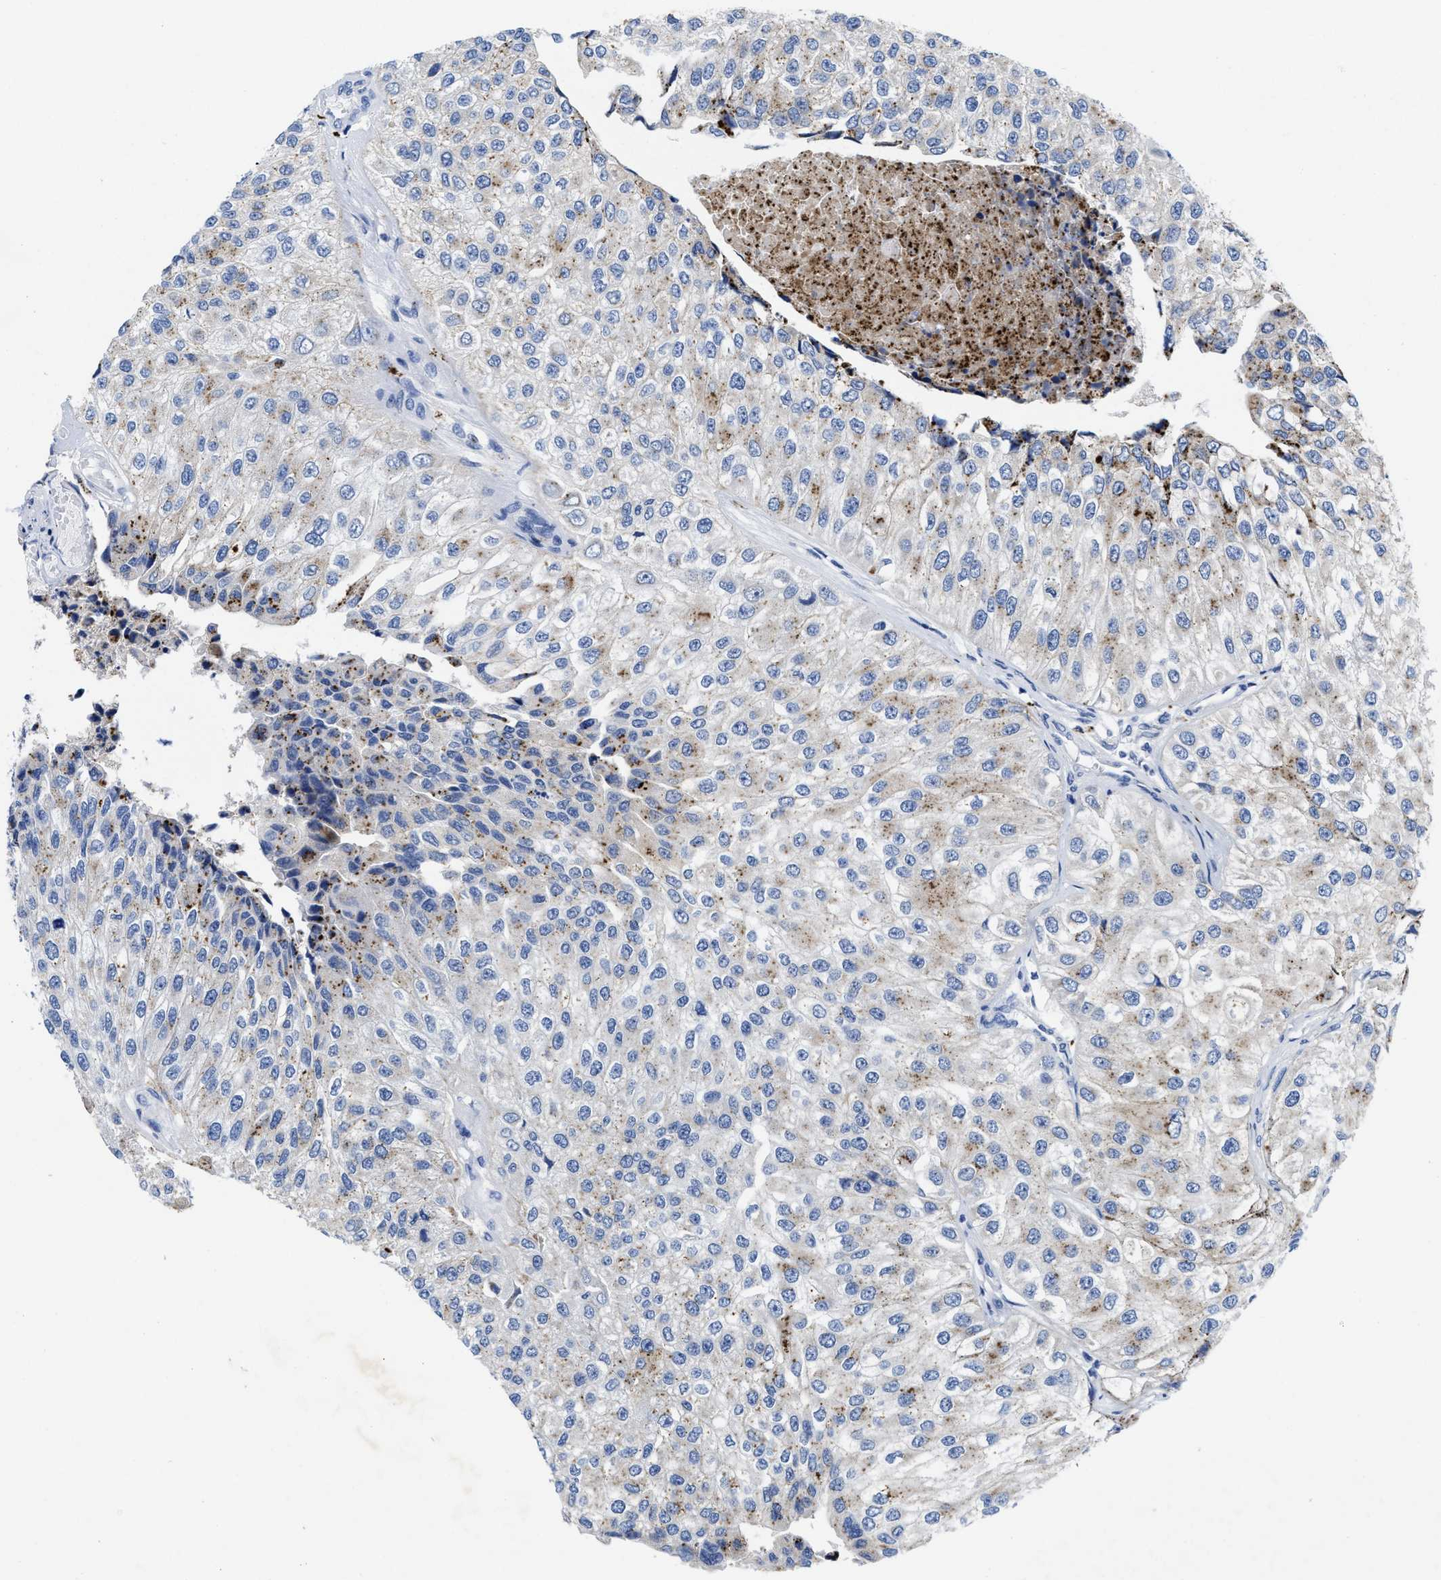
{"staining": {"intensity": "weak", "quantity": "<25%", "location": "cytoplasmic/membranous"}, "tissue": "urothelial cancer", "cell_type": "Tumor cells", "image_type": "cancer", "snomed": [{"axis": "morphology", "description": "Urothelial carcinoma, High grade"}, {"axis": "topography", "description": "Kidney"}, {"axis": "topography", "description": "Urinary bladder"}], "caption": "This is an immunohistochemistry (IHC) histopathology image of urothelial cancer. There is no expression in tumor cells.", "gene": "TBRG4", "patient": {"sex": "male", "age": 77}}